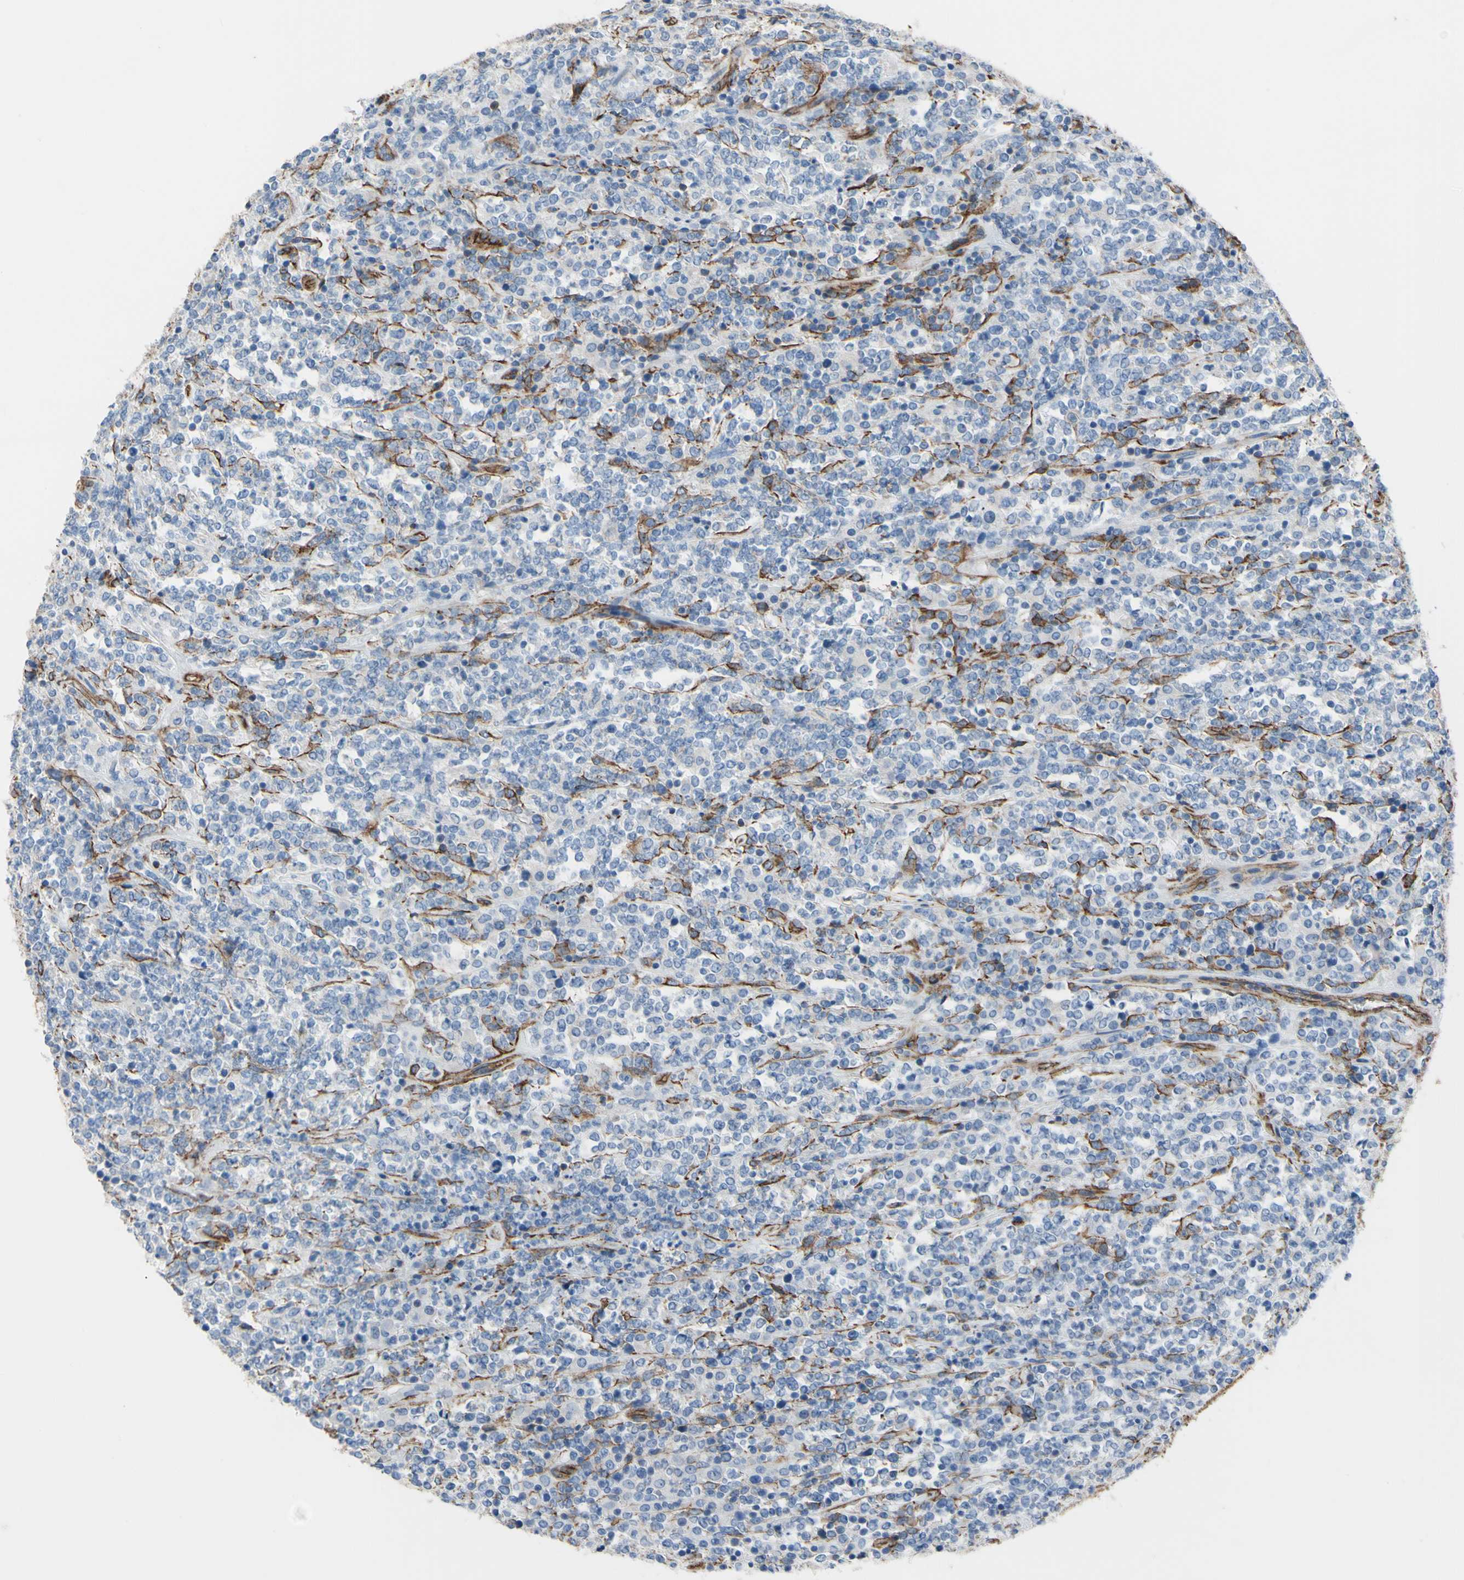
{"staining": {"intensity": "weak", "quantity": ">75%", "location": "cytoplasmic/membranous"}, "tissue": "lymphoma", "cell_type": "Tumor cells", "image_type": "cancer", "snomed": [{"axis": "morphology", "description": "Malignant lymphoma, non-Hodgkin's type, High grade"}, {"axis": "topography", "description": "Soft tissue"}], "caption": "Weak cytoplasmic/membranous staining for a protein is seen in about >75% of tumor cells of high-grade malignant lymphoma, non-Hodgkin's type using IHC.", "gene": "TPBG", "patient": {"sex": "male", "age": 18}}